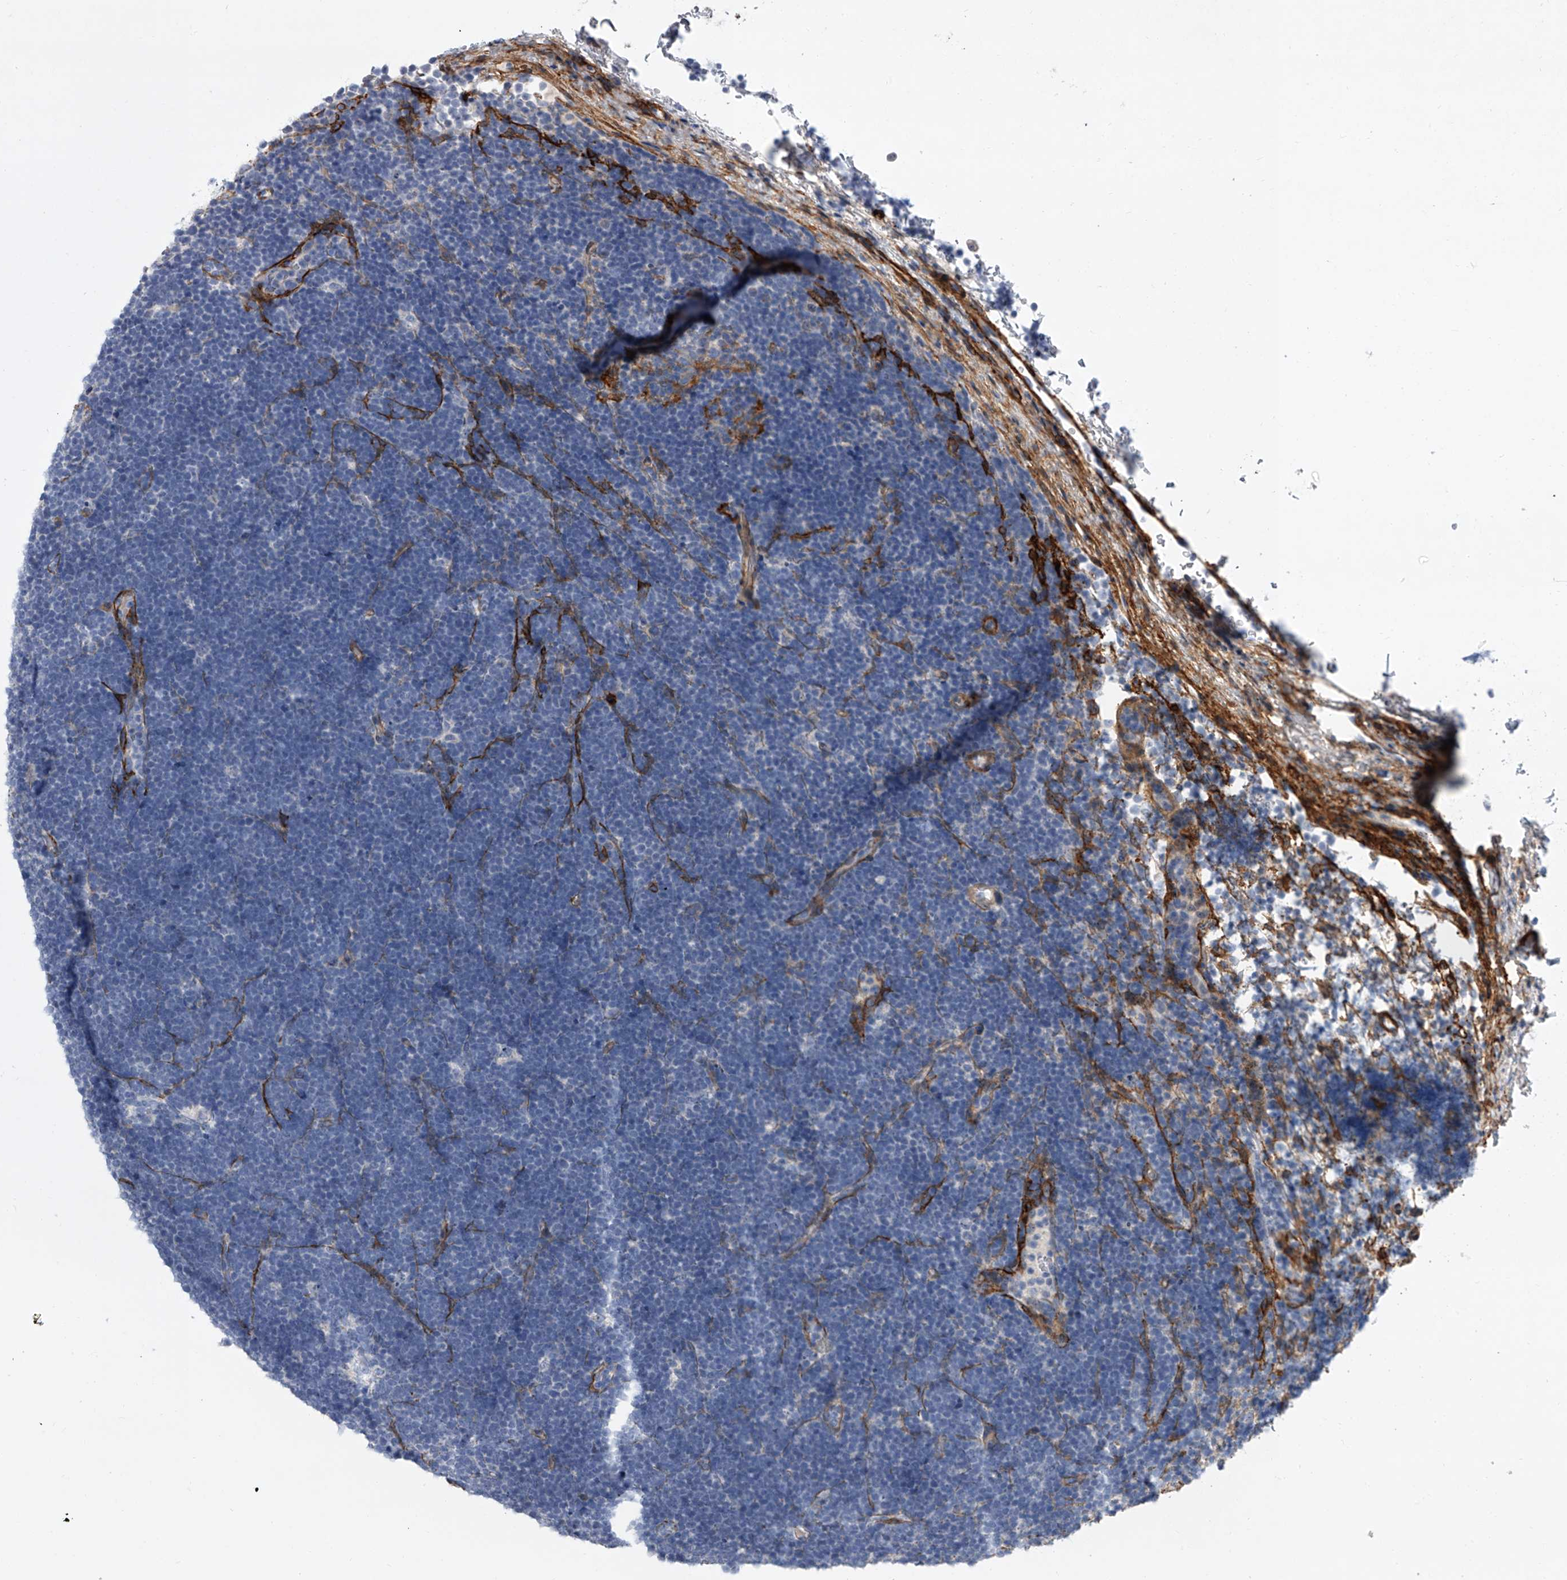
{"staining": {"intensity": "negative", "quantity": "none", "location": "none"}, "tissue": "lymphoma", "cell_type": "Tumor cells", "image_type": "cancer", "snomed": [{"axis": "morphology", "description": "Malignant lymphoma, non-Hodgkin's type, High grade"}, {"axis": "topography", "description": "Lymph node"}], "caption": "Tumor cells are negative for brown protein staining in high-grade malignant lymphoma, non-Hodgkin's type.", "gene": "ALG14", "patient": {"sex": "male", "age": 13}}